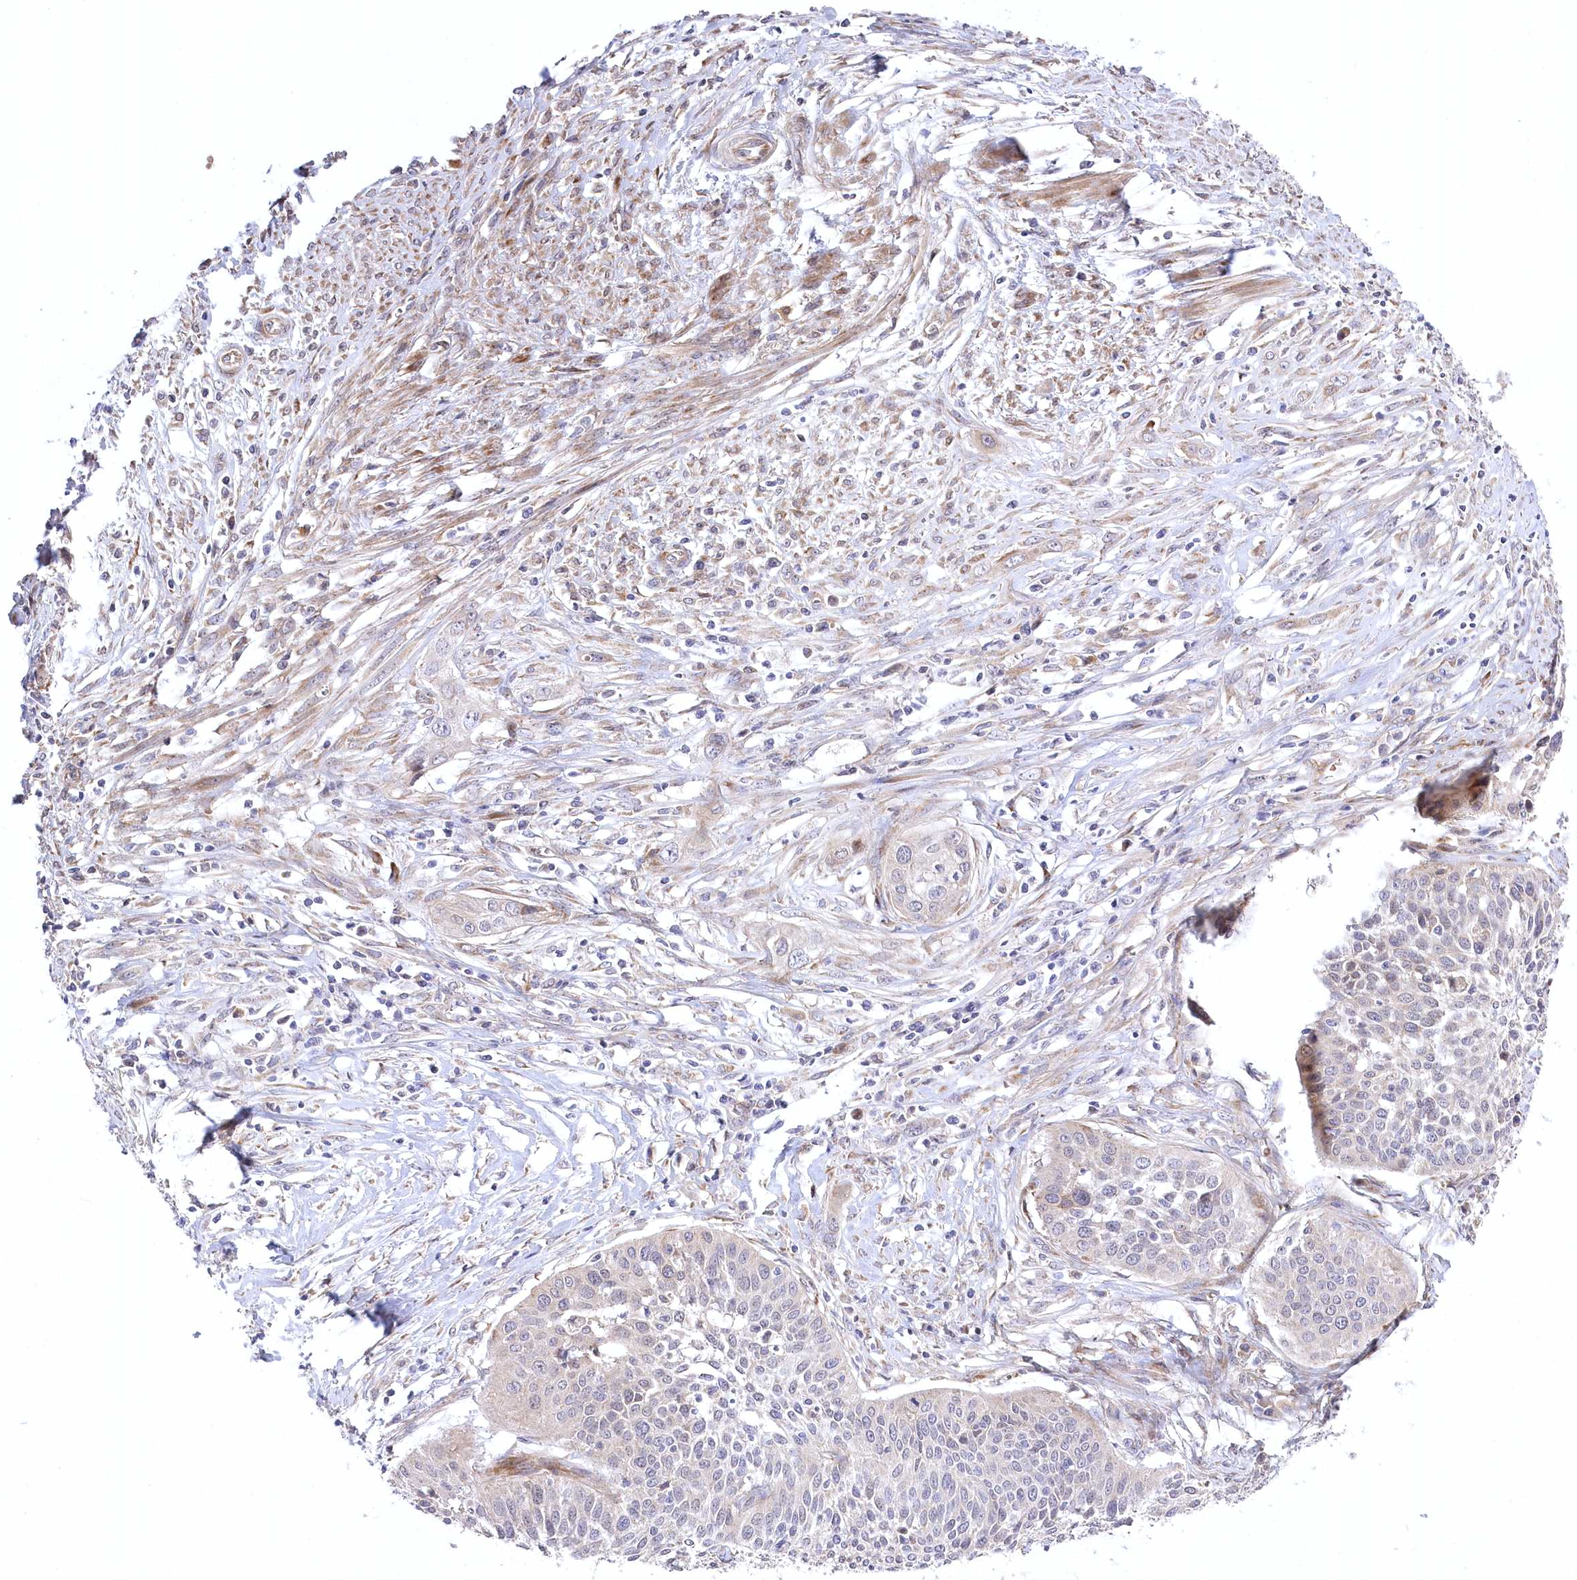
{"staining": {"intensity": "negative", "quantity": "none", "location": "none"}, "tissue": "cervical cancer", "cell_type": "Tumor cells", "image_type": "cancer", "snomed": [{"axis": "morphology", "description": "Squamous cell carcinoma, NOS"}, {"axis": "topography", "description": "Cervix"}], "caption": "This image is of squamous cell carcinoma (cervical) stained with IHC to label a protein in brown with the nuclei are counter-stained blue. There is no staining in tumor cells.", "gene": "TRUB1", "patient": {"sex": "female", "age": 34}}